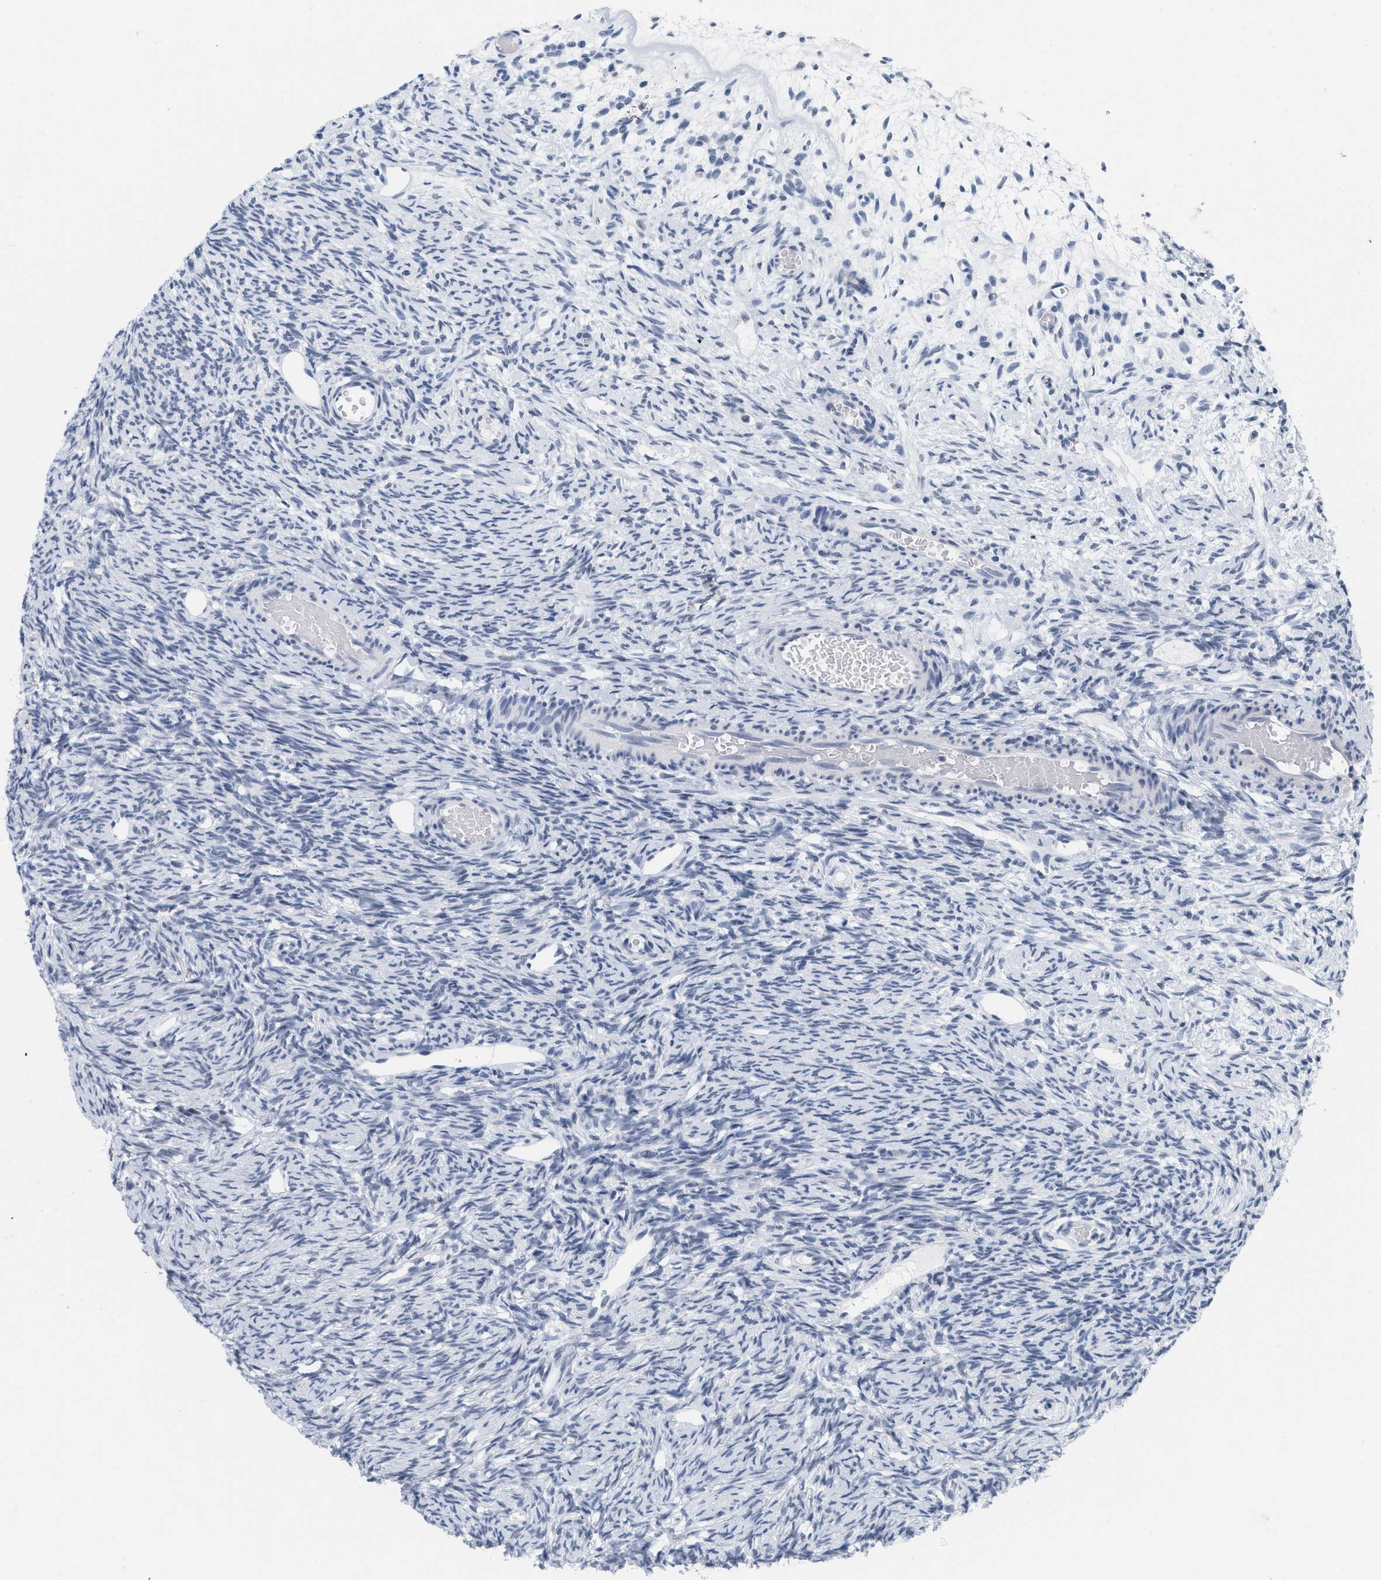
{"staining": {"intensity": "negative", "quantity": "none", "location": "none"}, "tissue": "ovary", "cell_type": "Follicle cells", "image_type": "normal", "snomed": [{"axis": "morphology", "description": "Normal tissue, NOS"}, {"axis": "topography", "description": "Ovary"}], "caption": "A high-resolution photomicrograph shows immunohistochemistry (IHC) staining of unremarkable ovary, which demonstrates no significant positivity in follicle cells.", "gene": "XIRP1", "patient": {"sex": "female", "age": 33}}